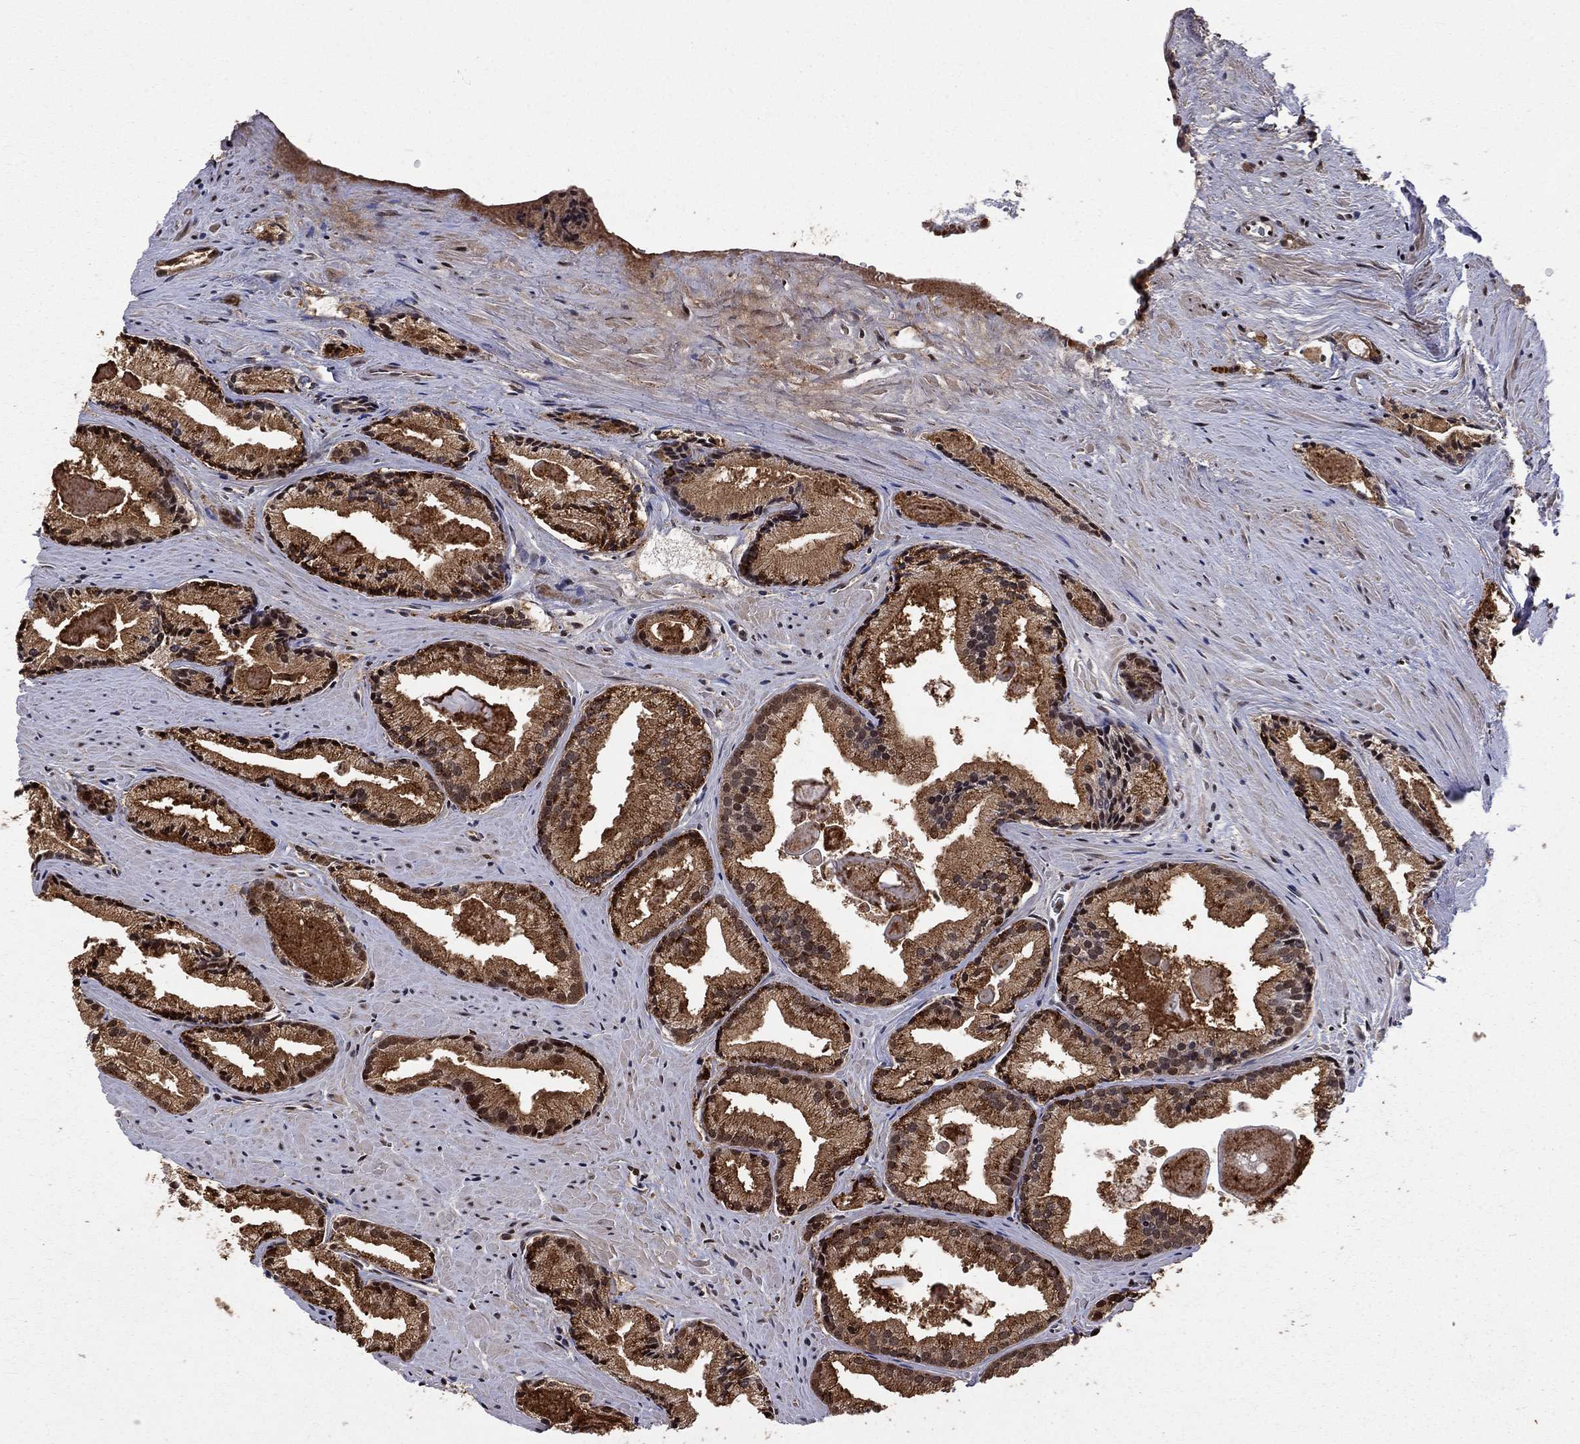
{"staining": {"intensity": "strong", "quantity": ">75%", "location": "cytoplasmic/membranous"}, "tissue": "prostate cancer", "cell_type": "Tumor cells", "image_type": "cancer", "snomed": [{"axis": "morphology", "description": "Adenocarcinoma, NOS"}, {"axis": "morphology", "description": "Adenocarcinoma, High grade"}, {"axis": "topography", "description": "Prostate"}], "caption": "A histopathology image of prostate adenocarcinoma (high-grade) stained for a protein displays strong cytoplasmic/membranous brown staining in tumor cells.", "gene": "ELOB", "patient": {"sex": "male", "age": 70}}